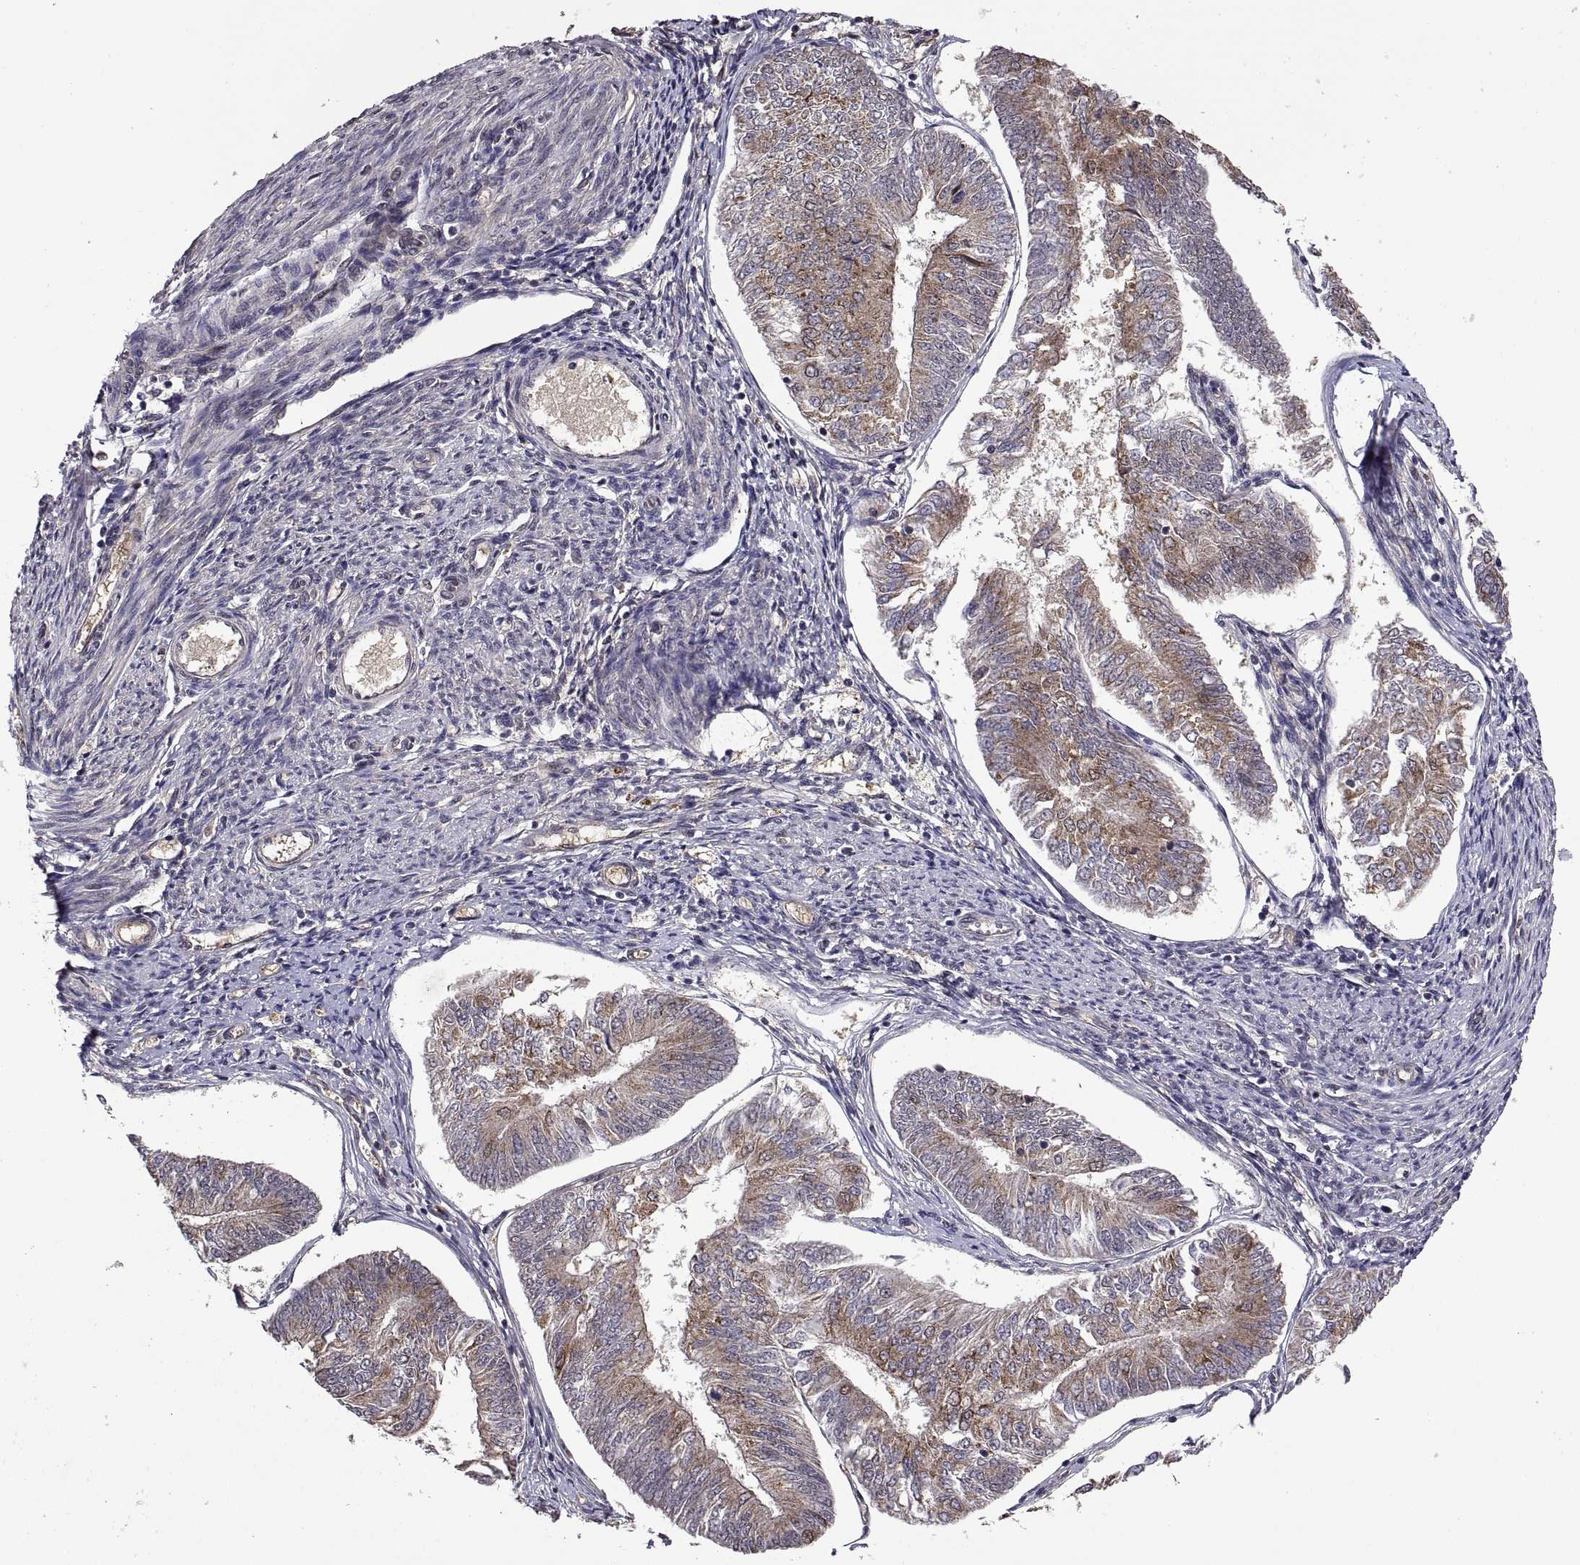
{"staining": {"intensity": "weak", "quantity": "25%-75%", "location": "cytoplasmic/membranous"}, "tissue": "endometrial cancer", "cell_type": "Tumor cells", "image_type": "cancer", "snomed": [{"axis": "morphology", "description": "Adenocarcinoma, NOS"}, {"axis": "topography", "description": "Endometrium"}], "caption": "Protein positivity by immunohistochemistry (IHC) displays weak cytoplasmic/membranous staining in about 25%-75% of tumor cells in adenocarcinoma (endometrial). Nuclei are stained in blue.", "gene": "ZNRF2", "patient": {"sex": "female", "age": 58}}